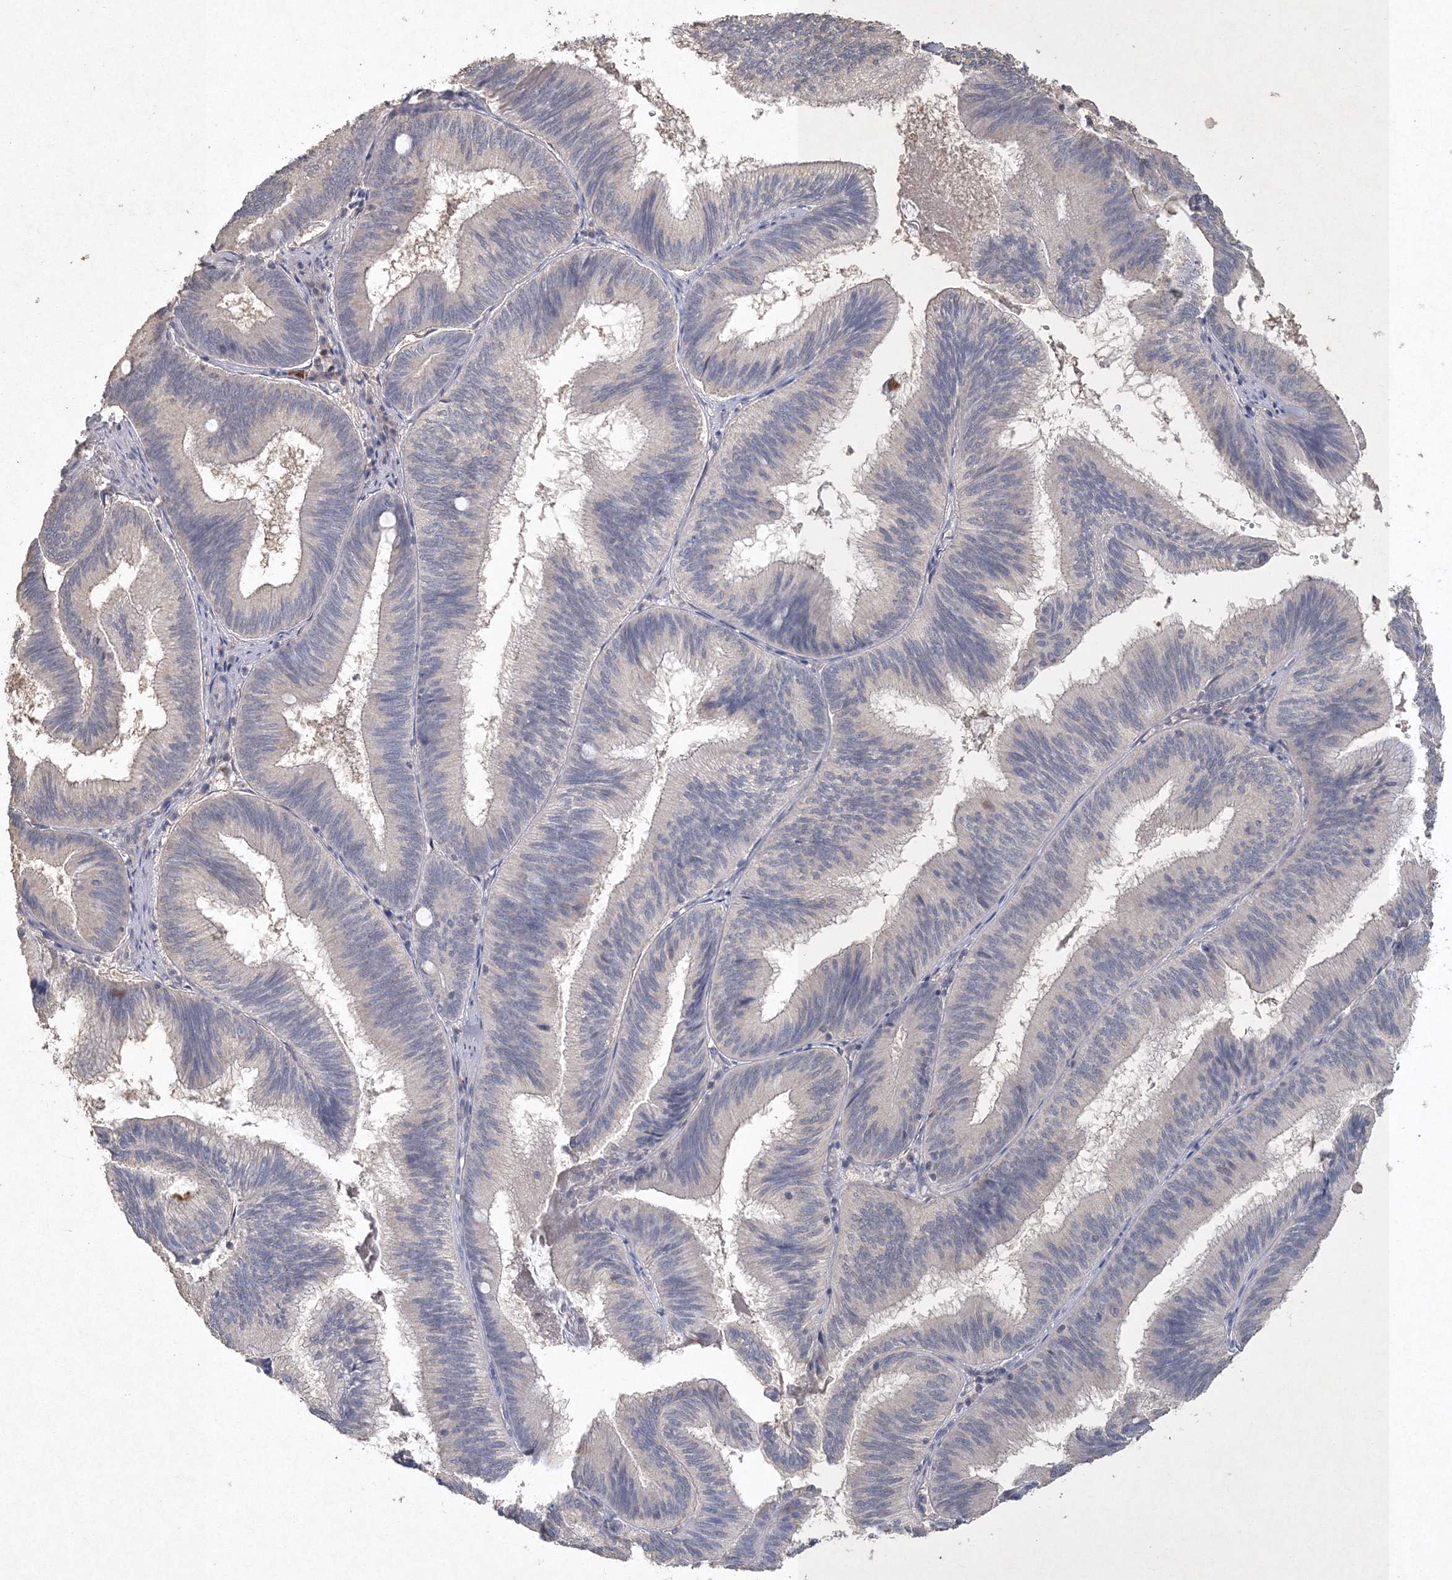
{"staining": {"intensity": "negative", "quantity": "none", "location": "none"}, "tissue": "pancreatic cancer", "cell_type": "Tumor cells", "image_type": "cancer", "snomed": [{"axis": "morphology", "description": "Adenocarcinoma, NOS"}, {"axis": "topography", "description": "Pancreas"}], "caption": "Tumor cells show no significant protein staining in pancreatic cancer (adenocarcinoma). (DAB (3,3'-diaminobenzidine) IHC, high magnification).", "gene": "UIMC1", "patient": {"sex": "male", "age": 82}}